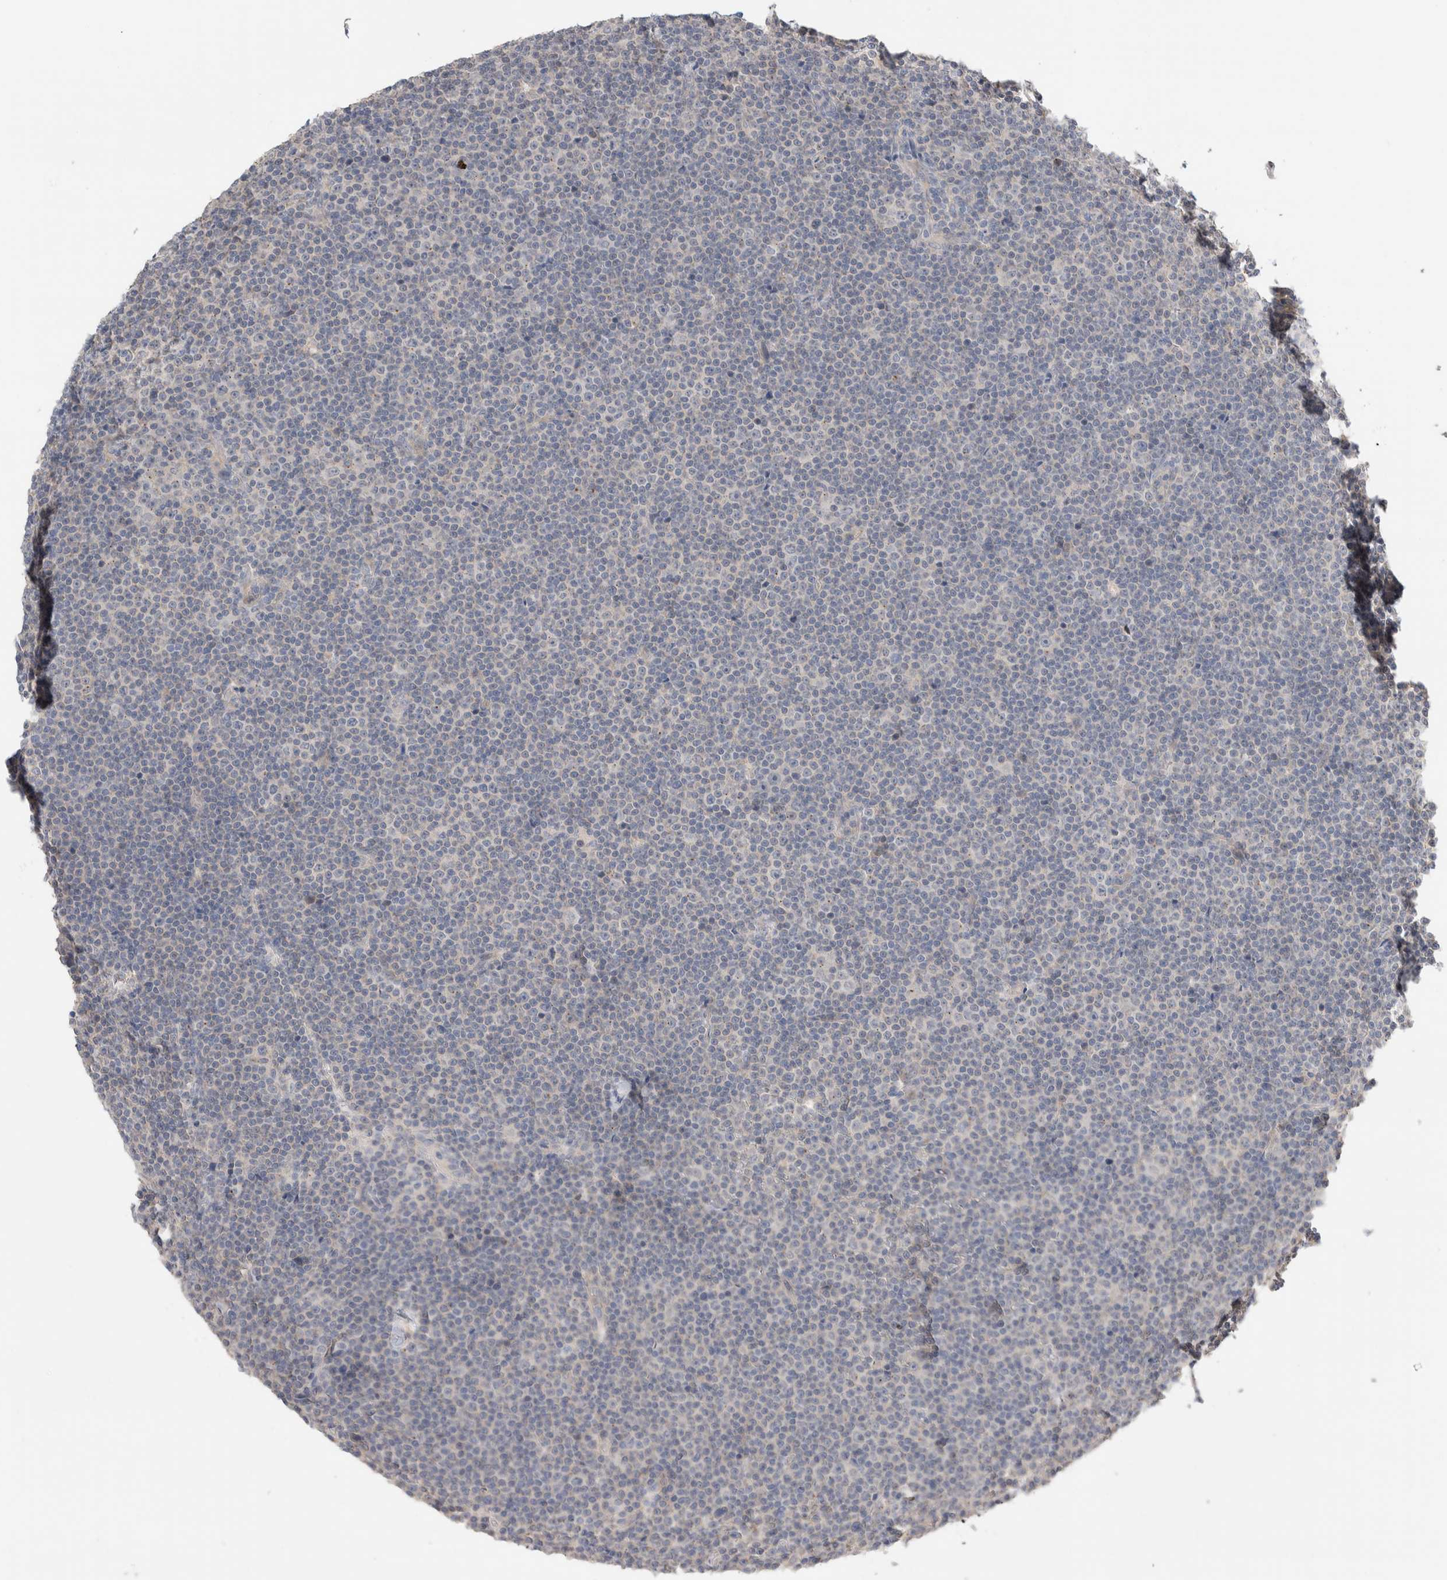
{"staining": {"intensity": "negative", "quantity": "none", "location": "none"}, "tissue": "lymphoma", "cell_type": "Tumor cells", "image_type": "cancer", "snomed": [{"axis": "morphology", "description": "Malignant lymphoma, non-Hodgkin's type, Low grade"}, {"axis": "topography", "description": "Lymph node"}], "caption": "This is an immunohistochemistry (IHC) micrograph of lymphoma. There is no staining in tumor cells.", "gene": "WDR91", "patient": {"sex": "female", "age": 67}}